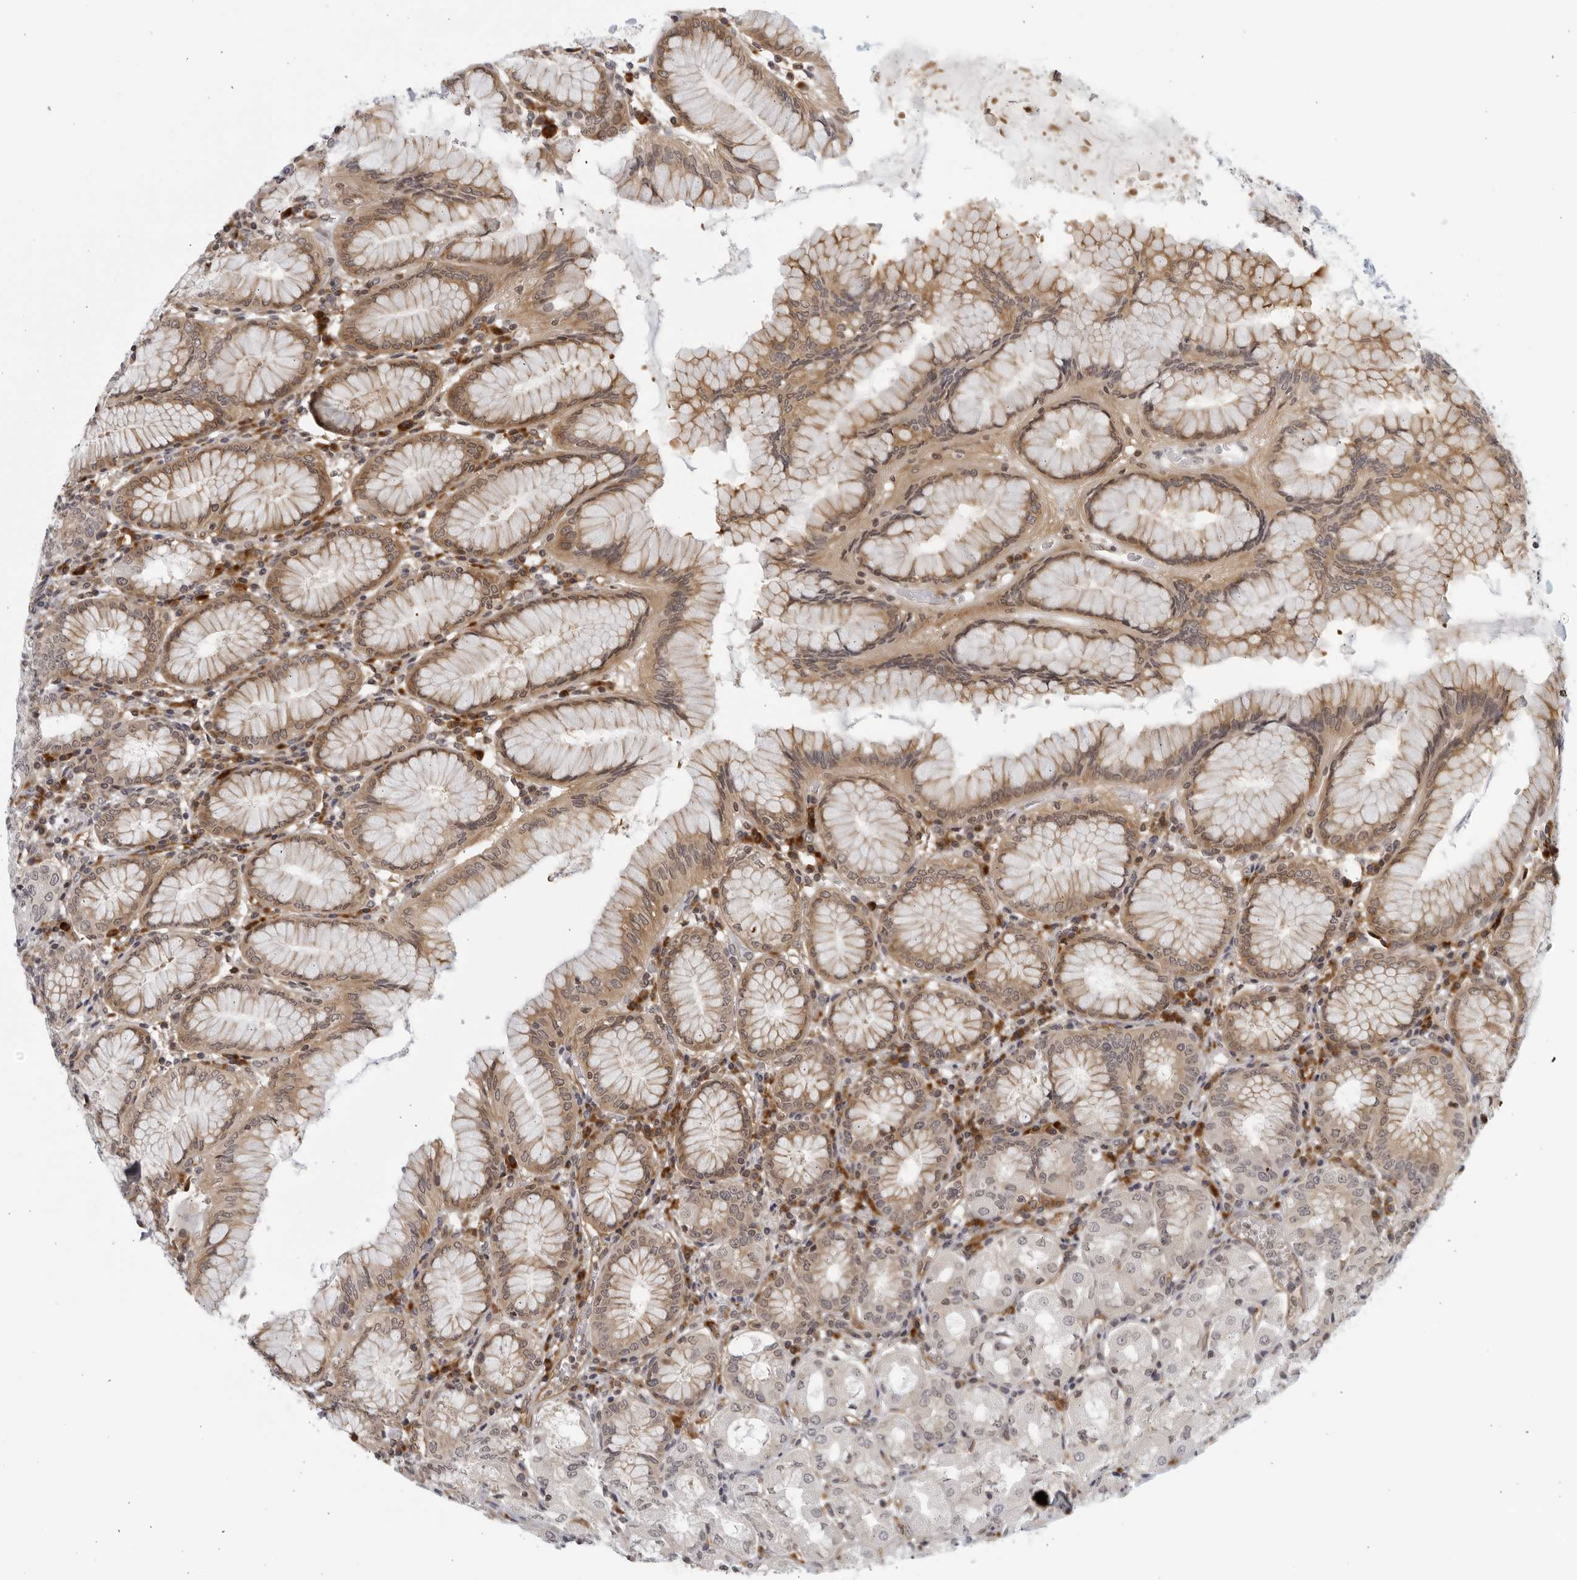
{"staining": {"intensity": "weak", "quantity": ">75%", "location": "cytoplasmic/membranous"}, "tissue": "stomach", "cell_type": "Glandular cells", "image_type": "normal", "snomed": [{"axis": "morphology", "description": "Normal tissue, NOS"}, {"axis": "topography", "description": "Stomach"}, {"axis": "topography", "description": "Stomach, lower"}], "caption": "A brown stain highlights weak cytoplasmic/membranous staining of a protein in glandular cells of normal human stomach.", "gene": "SERTAD4", "patient": {"sex": "female", "age": 56}}